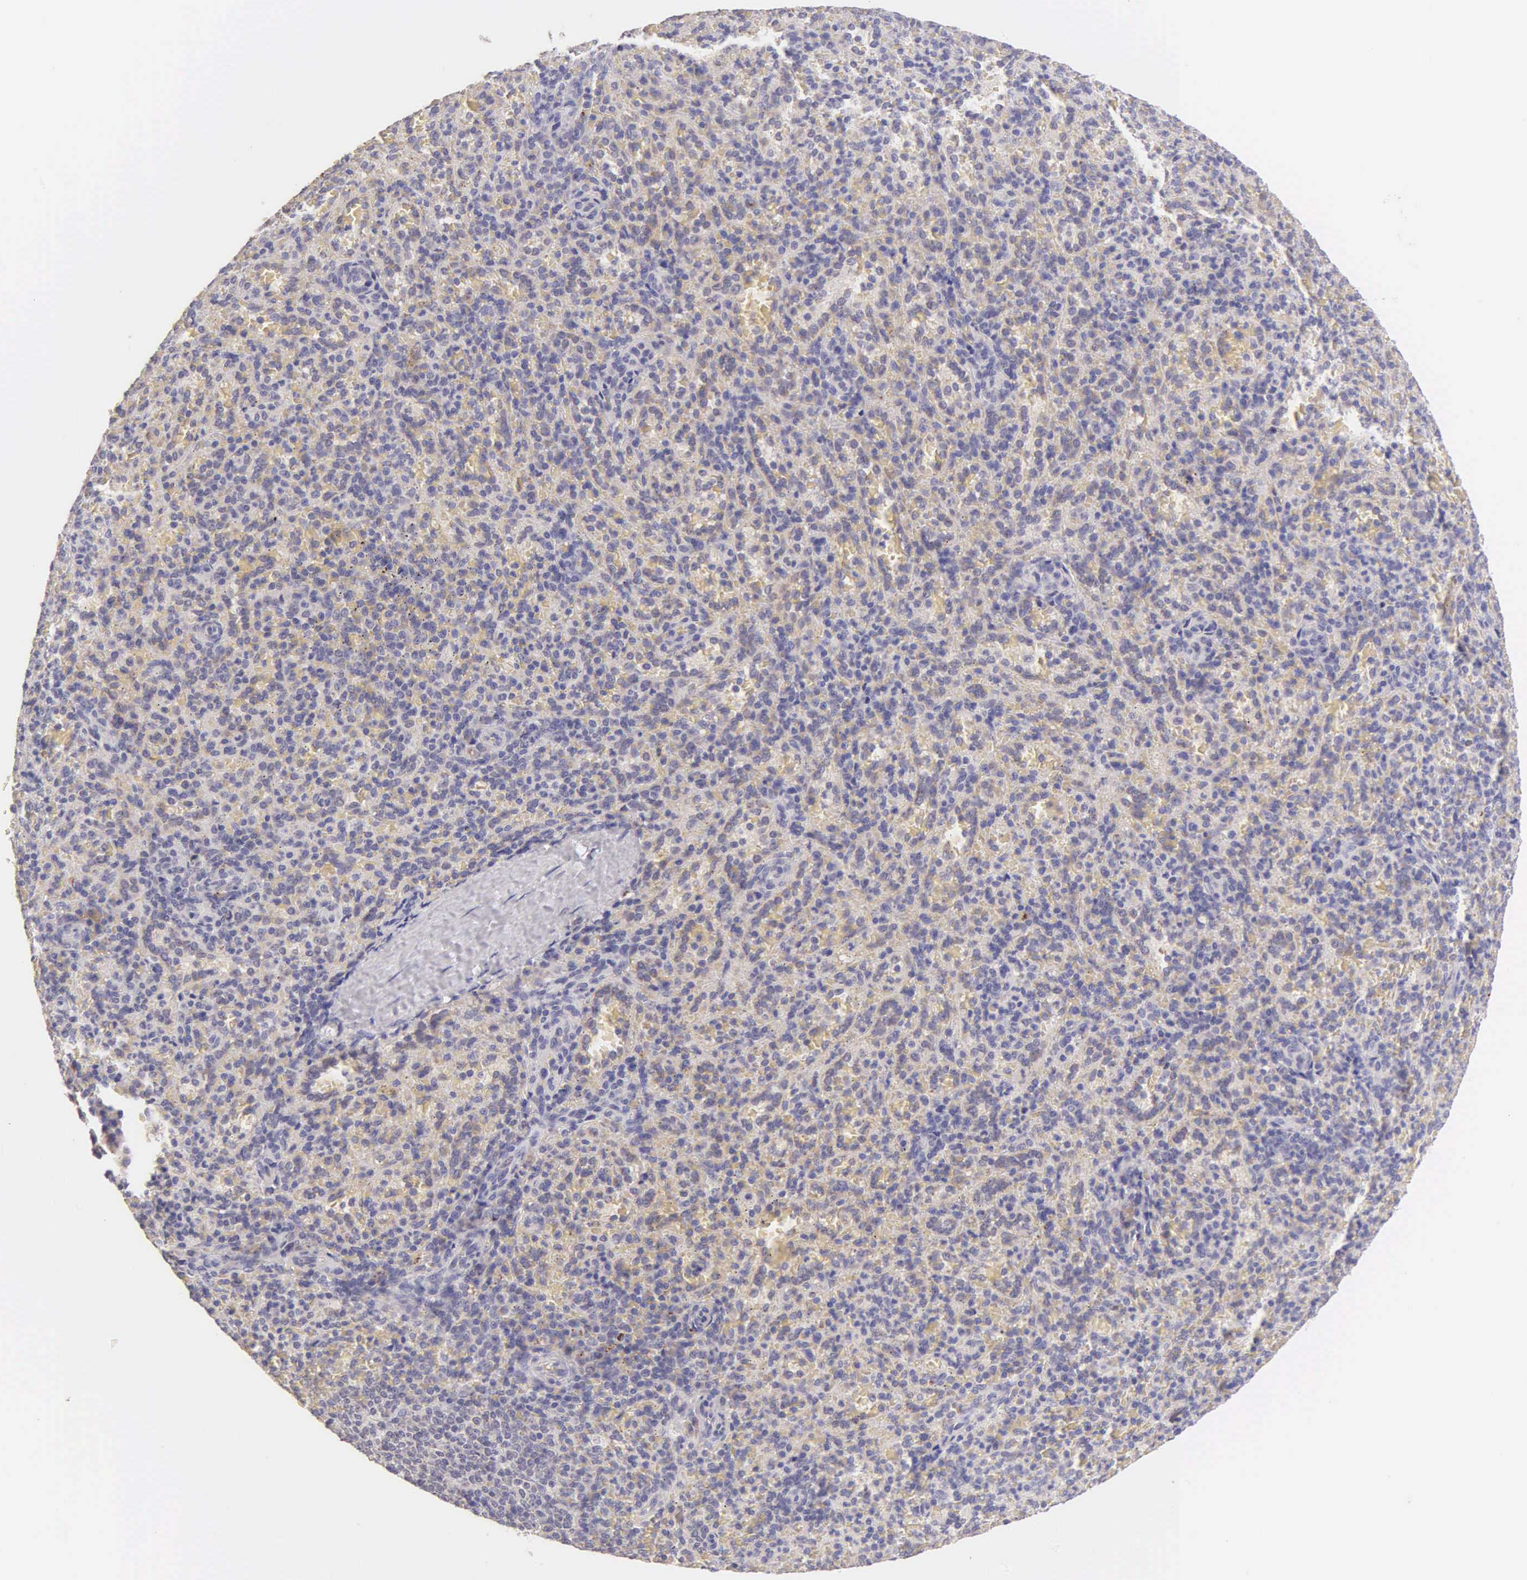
{"staining": {"intensity": "negative", "quantity": "none", "location": "none"}, "tissue": "spleen", "cell_type": "Cells in red pulp", "image_type": "normal", "snomed": [{"axis": "morphology", "description": "Normal tissue, NOS"}, {"axis": "topography", "description": "Spleen"}], "caption": "The photomicrograph reveals no staining of cells in red pulp in benign spleen.", "gene": "ESR1", "patient": {"sex": "female", "age": 21}}